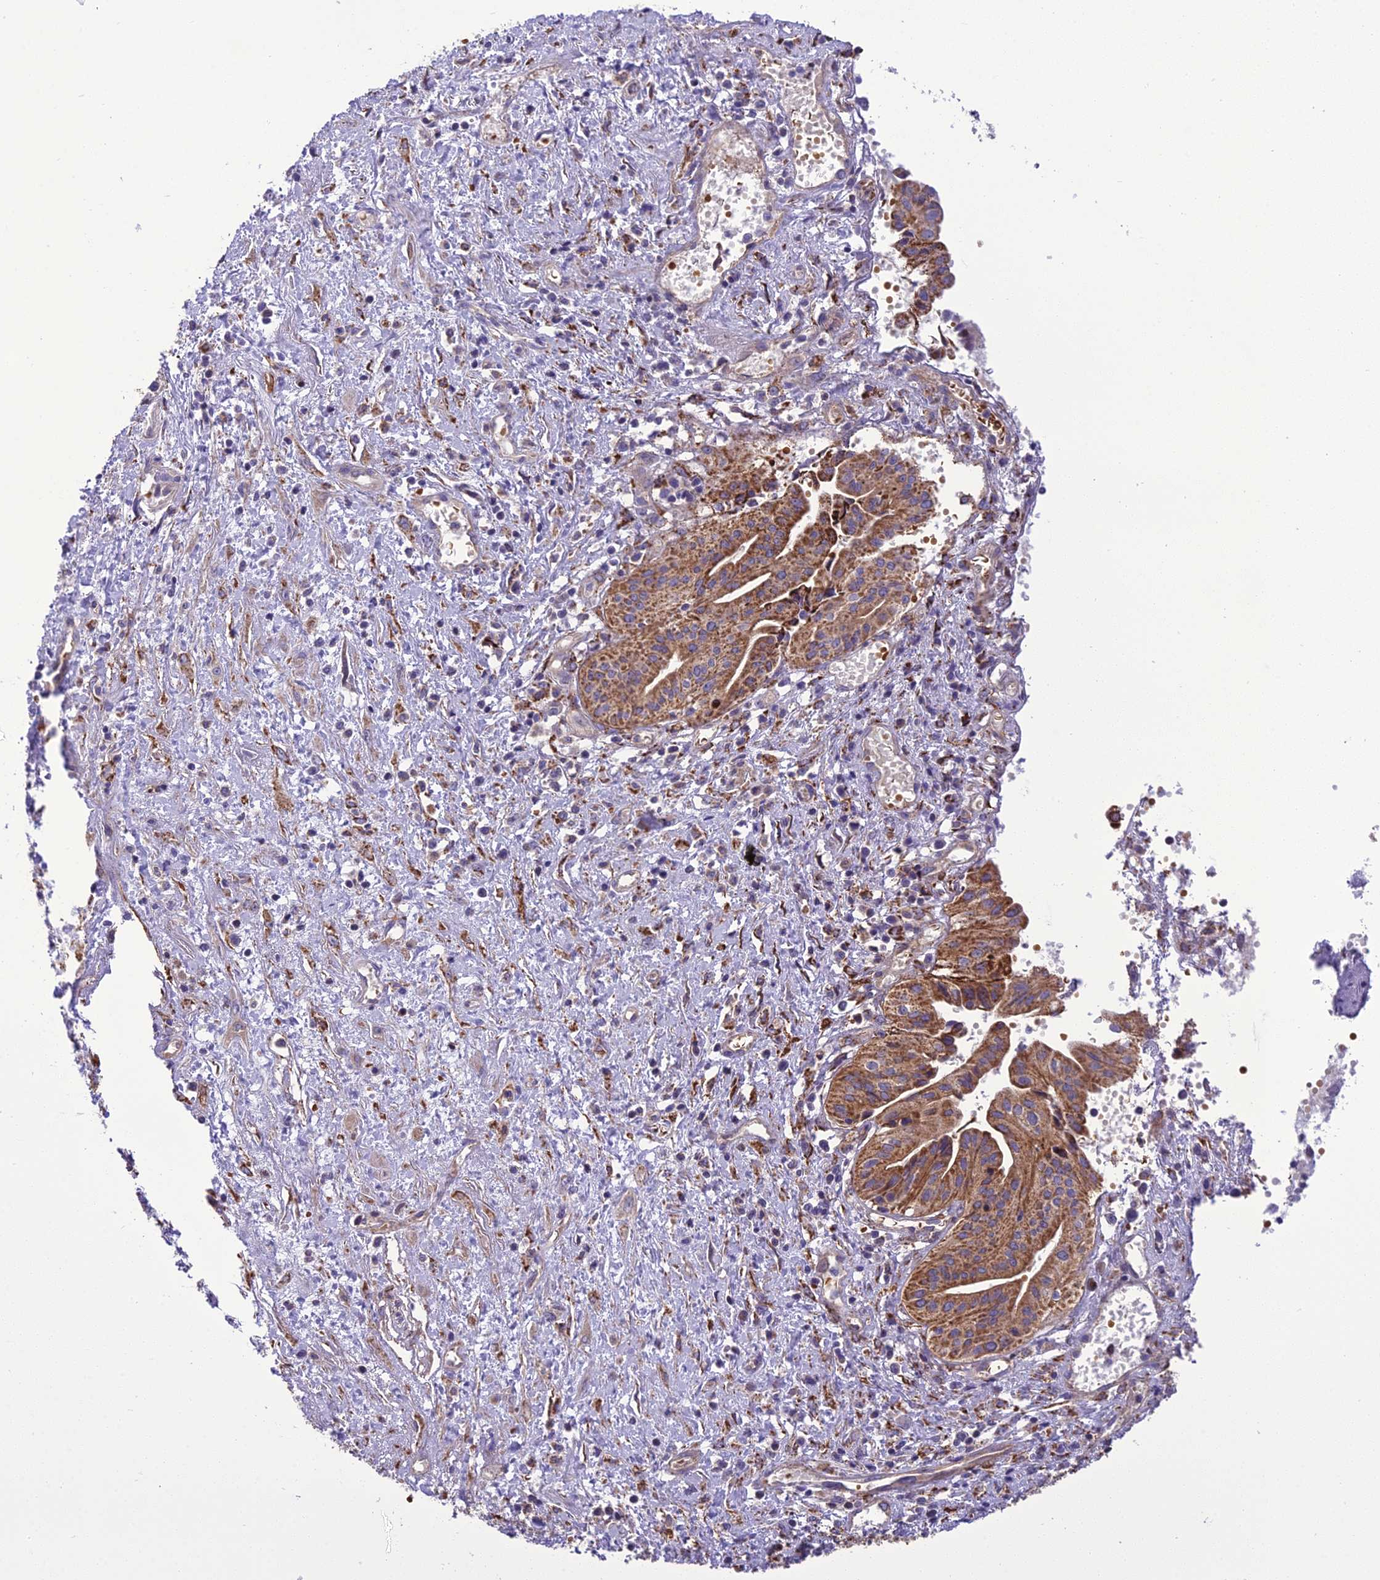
{"staining": {"intensity": "moderate", "quantity": ">75%", "location": "cytoplasmic/membranous"}, "tissue": "pancreatic cancer", "cell_type": "Tumor cells", "image_type": "cancer", "snomed": [{"axis": "morphology", "description": "Adenocarcinoma, NOS"}, {"axis": "topography", "description": "Pancreas"}], "caption": "Brown immunohistochemical staining in human pancreatic cancer (adenocarcinoma) shows moderate cytoplasmic/membranous staining in about >75% of tumor cells.", "gene": "TBC1D24", "patient": {"sex": "female", "age": 50}}